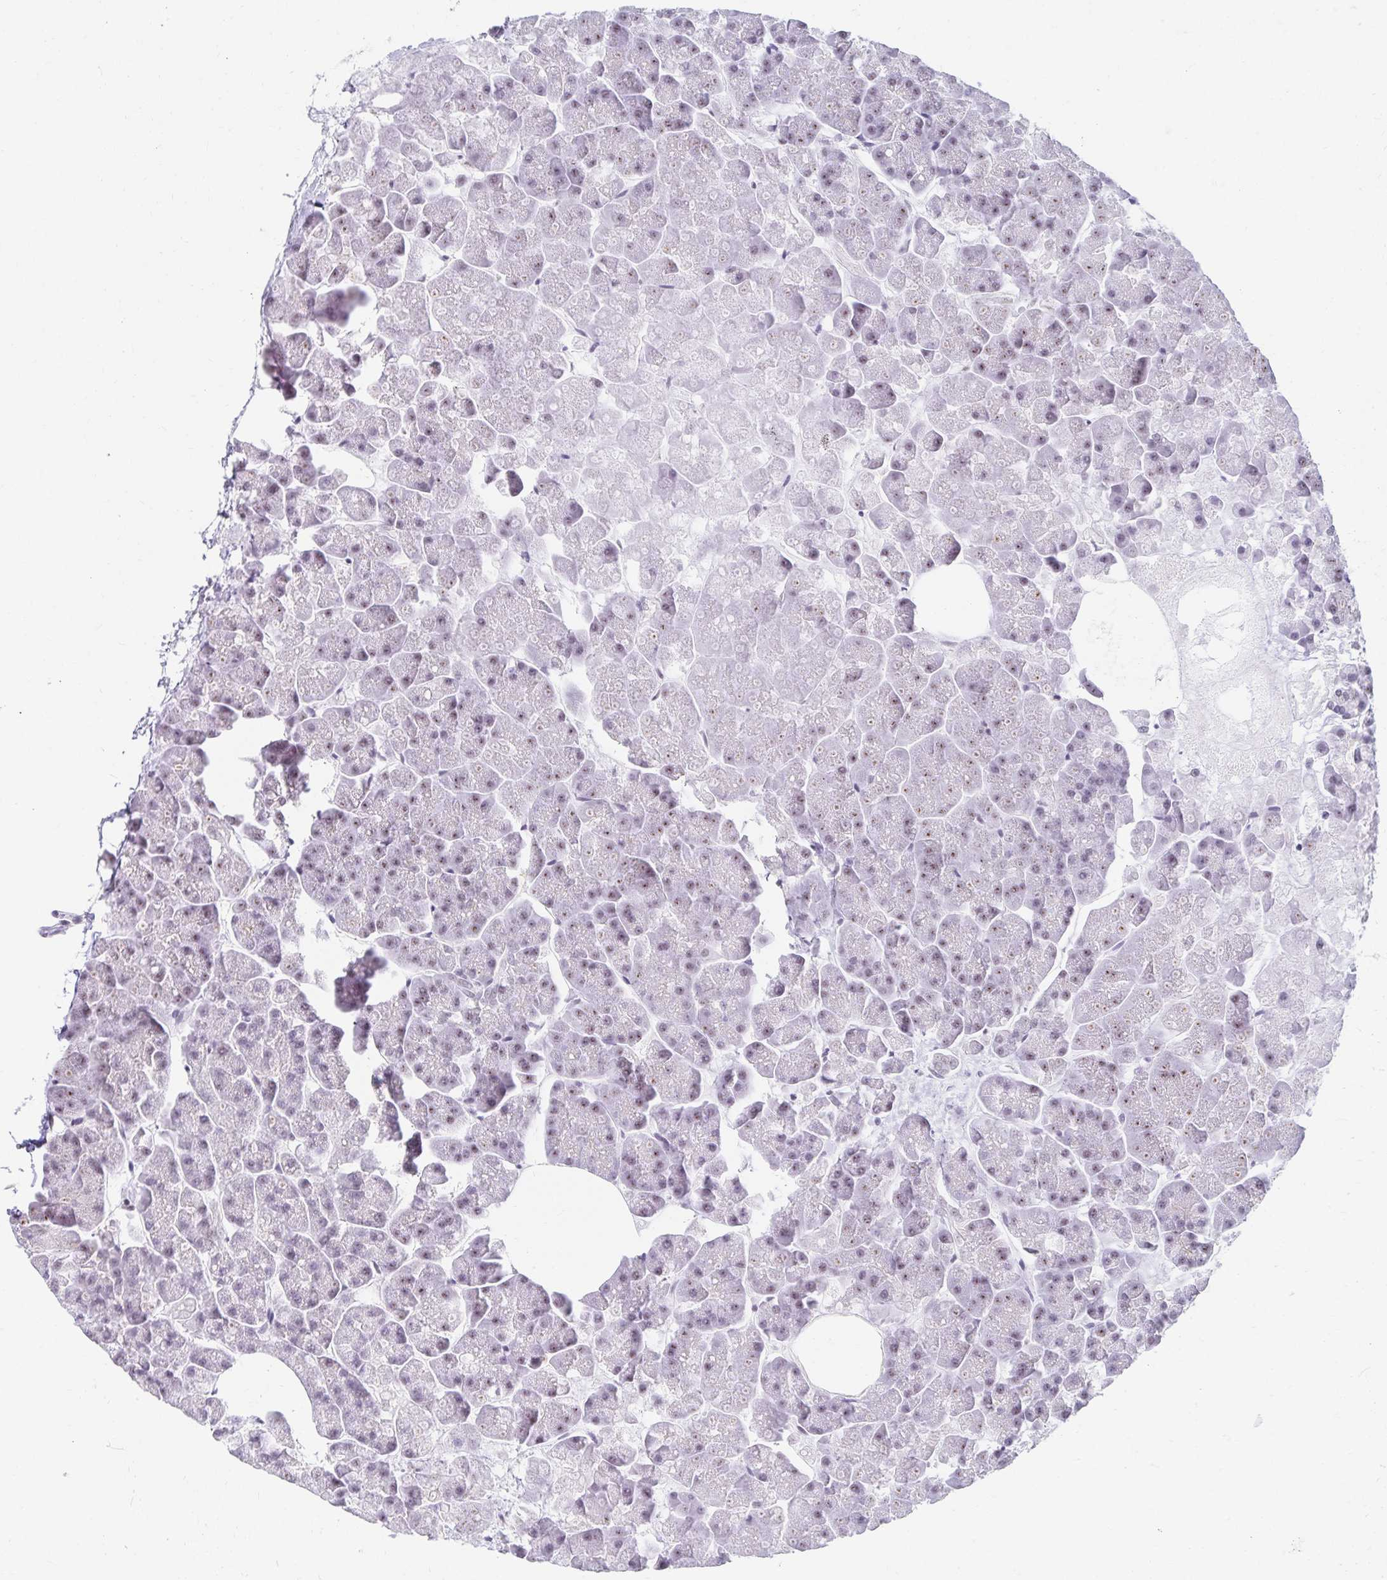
{"staining": {"intensity": "negative", "quantity": "none", "location": "none"}, "tissue": "pancreas", "cell_type": "Exocrine glandular cells", "image_type": "normal", "snomed": [{"axis": "morphology", "description": "Normal tissue, NOS"}, {"axis": "topography", "description": "Pancreas"}, {"axis": "topography", "description": "Peripheral nerve tissue"}], "caption": "The histopathology image exhibits no significant staining in exocrine glandular cells of pancreas. (Stains: DAB IHC with hematoxylin counter stain, Microscopy: brightfield microscopy at high magnification).", "gene": "C20orf85", "patient": {"sex": "male", "age": 54}}